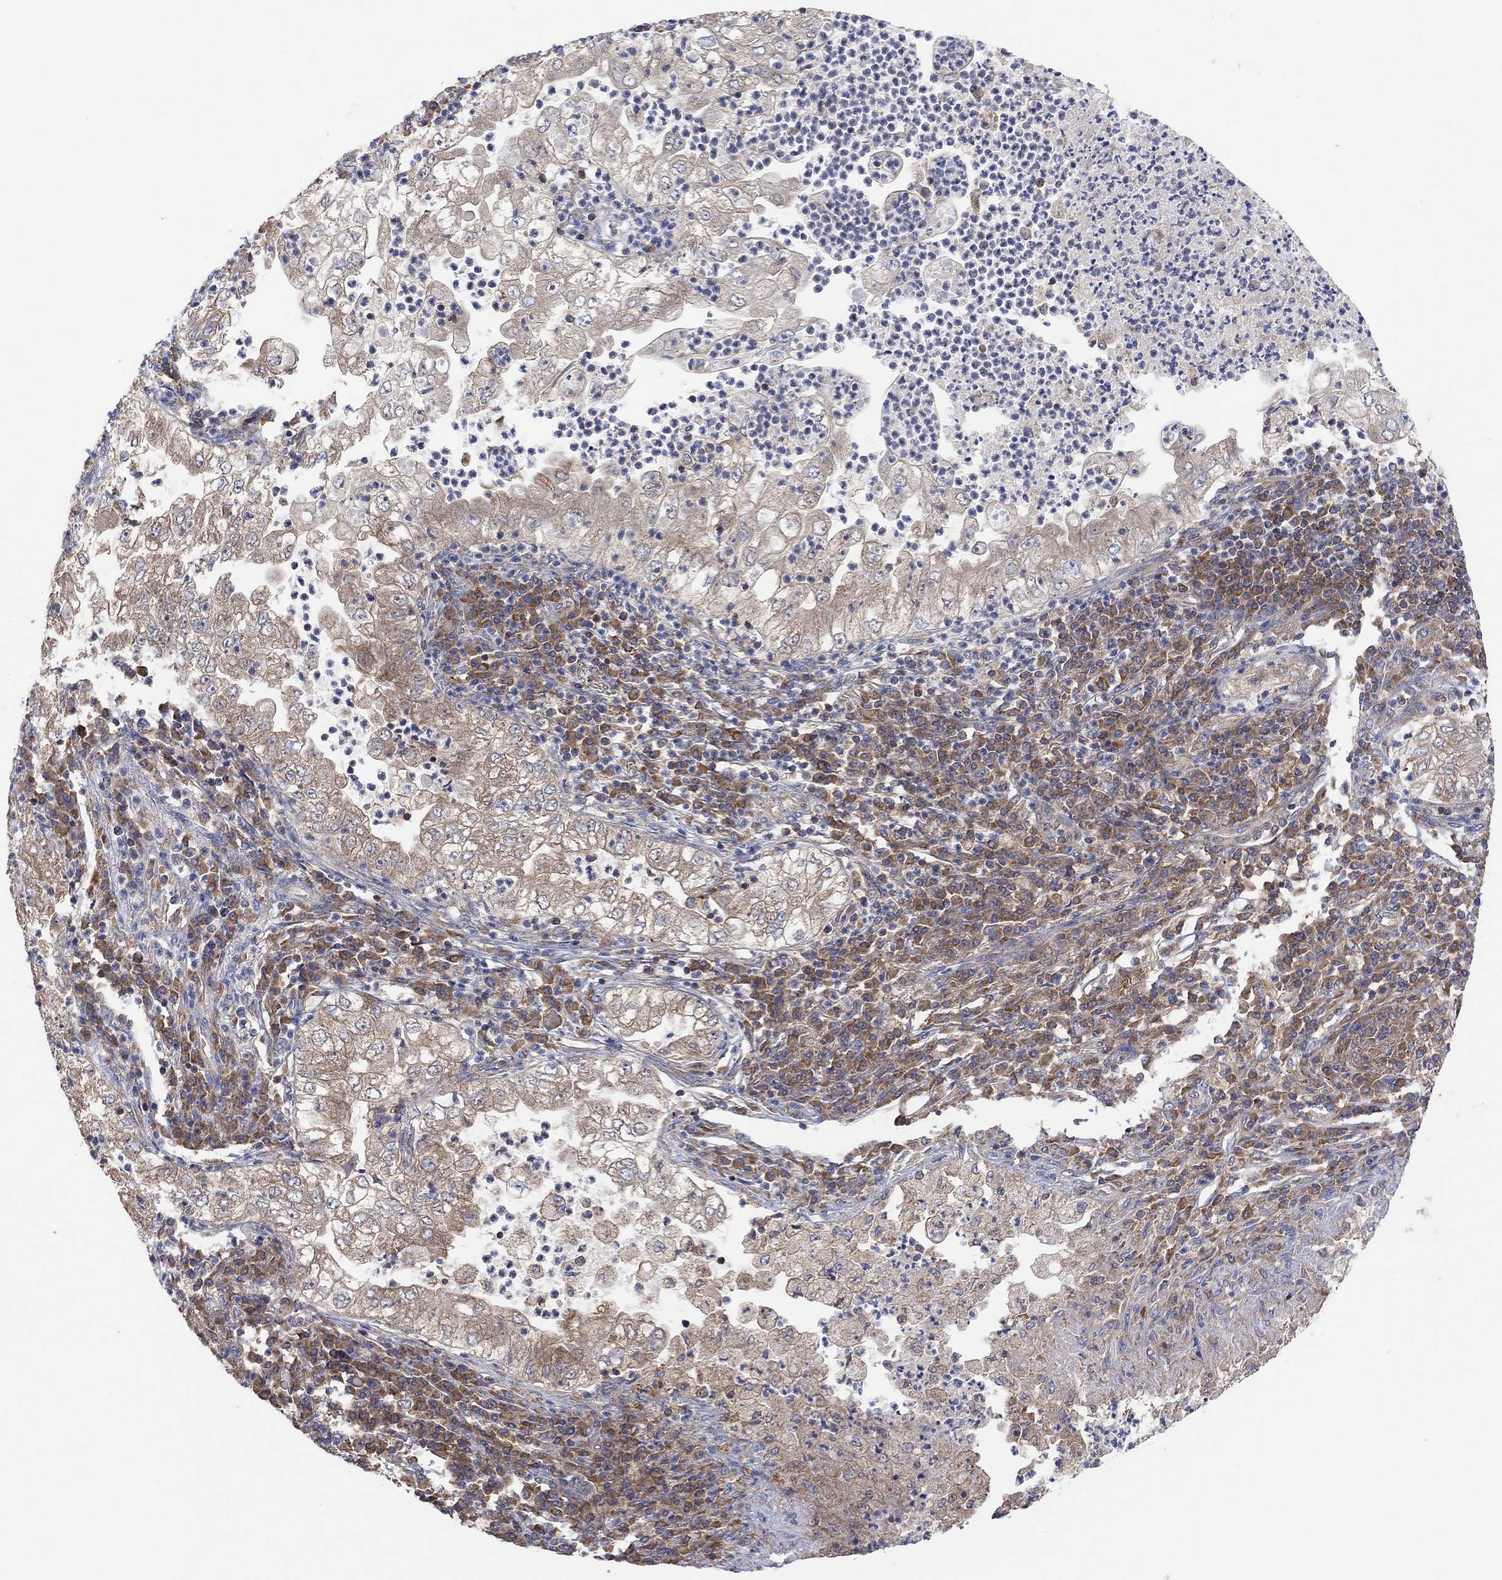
{"staining": {"intensity": "weak", "quantity": ">75%", "location": "cytoplasmic/membranous"}, "tissue": "lung cancer", "cell_type": "Tumor cells", "image_type": "cancer", "snomed": [{"axis": "morphology", "description": "Adenocarcinoma, NOS"}, {"axis": "topography", "description": "Lung"}], "caption": "Lung cancer stained with a brown dye exhibits weak cytoplasmic/membranous positive expression in about >75% of tumor cells.", "gene": "BLOC1S3", "patient": {"sex": "female", "age": 73}}